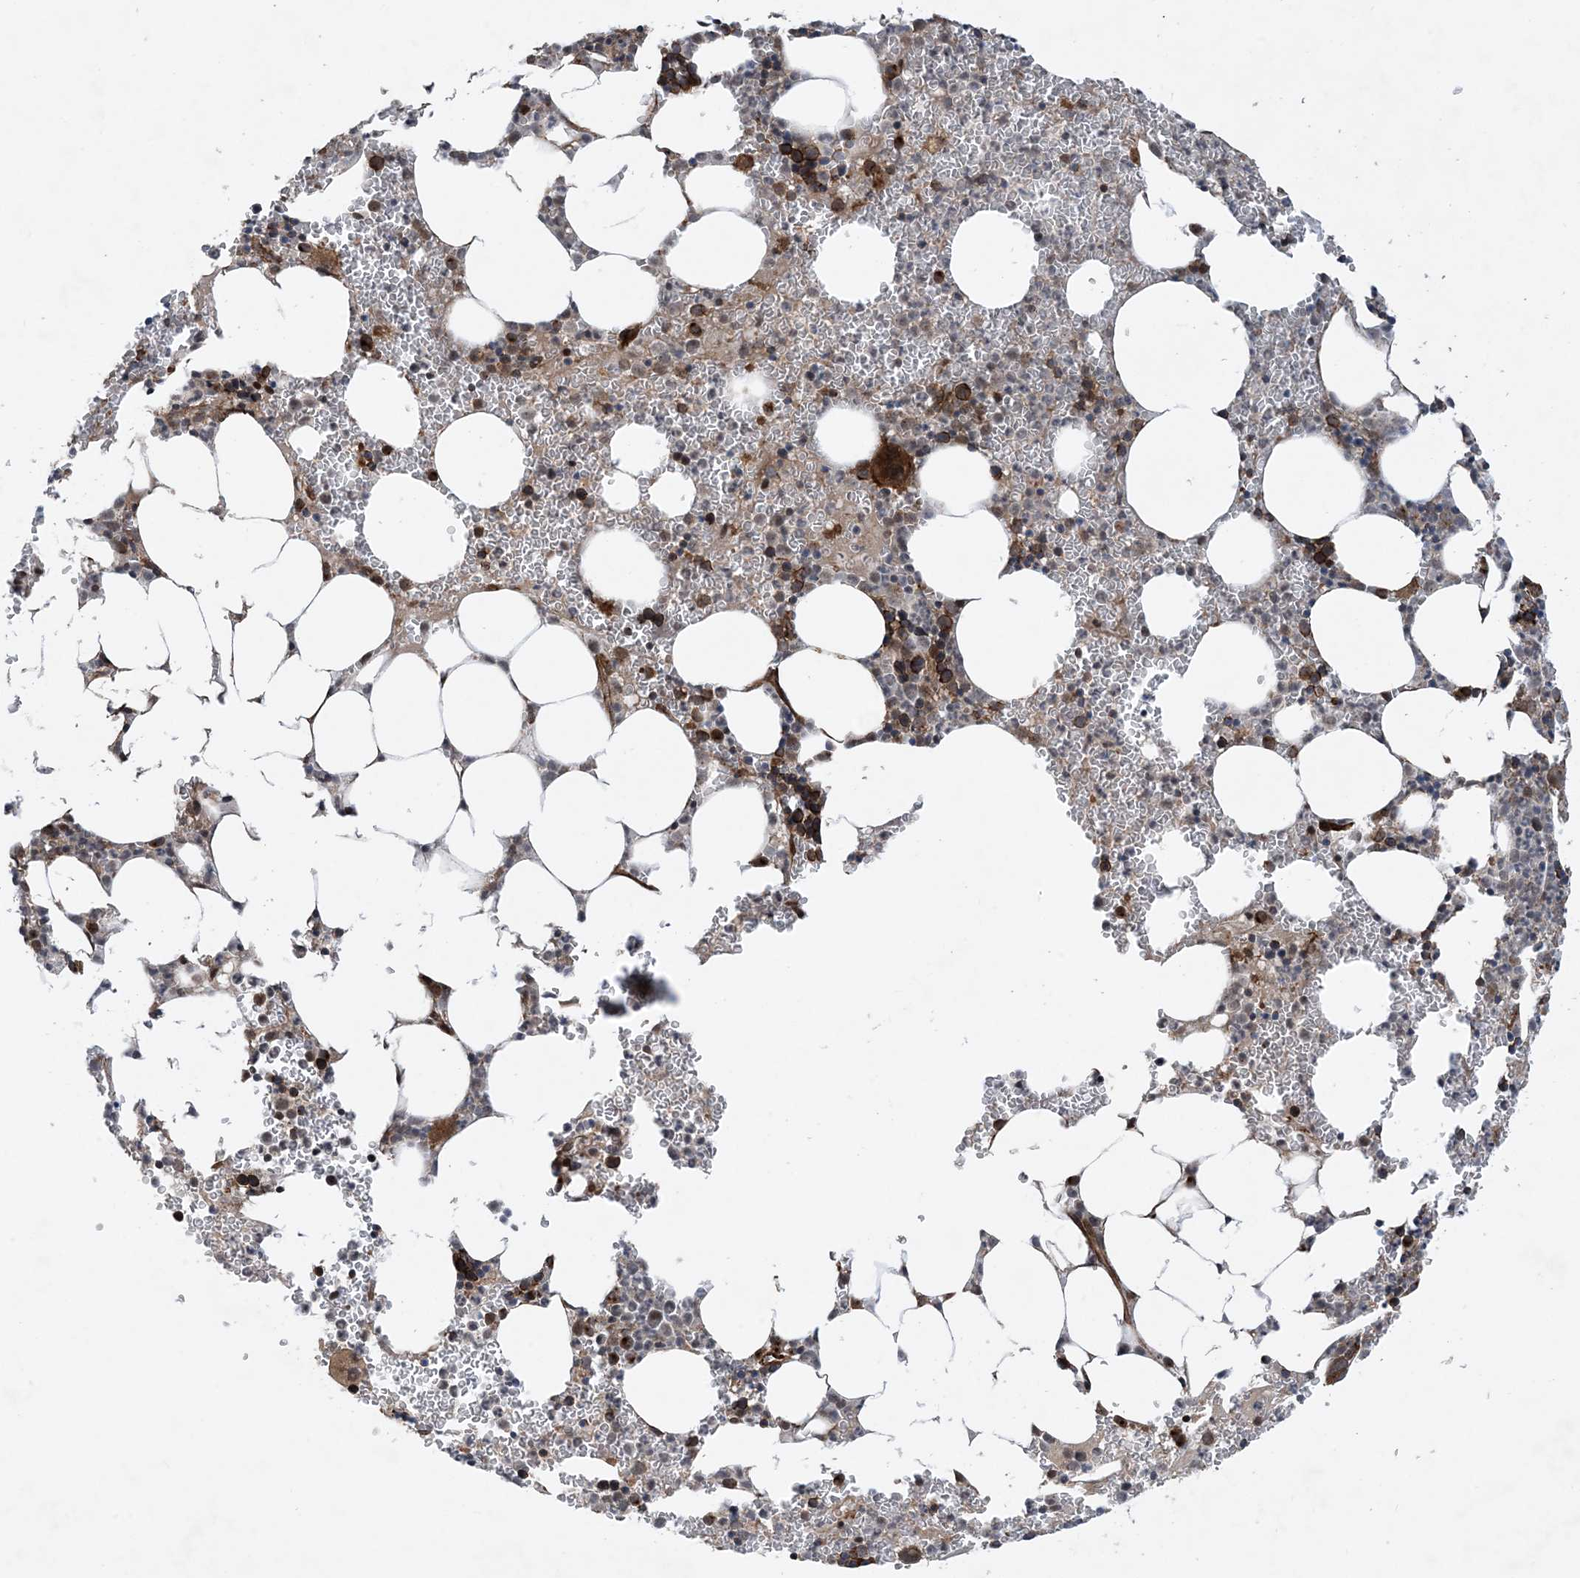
{"staining": {"intensity": "strong", "quantity": "25%-75%", "location": "cytoplasmic/membranous"}, "tissue": "bone marrow", "cell_type": "Hematopoietic cells", "image_type": "normal", "snomed": [{"axis": "morphology", "description": "Normal tissue, NOS"}, {"axis": "topography", "description": "Bone marrow"}], "caption": "Protein staining demonstrates strong cytoplasmic/membranous staining in about 25%-75% of hematopoietic cells in benign bone marrow.", "gene": "HEMK1", "patient": {"sex": "female", "age": 78}}